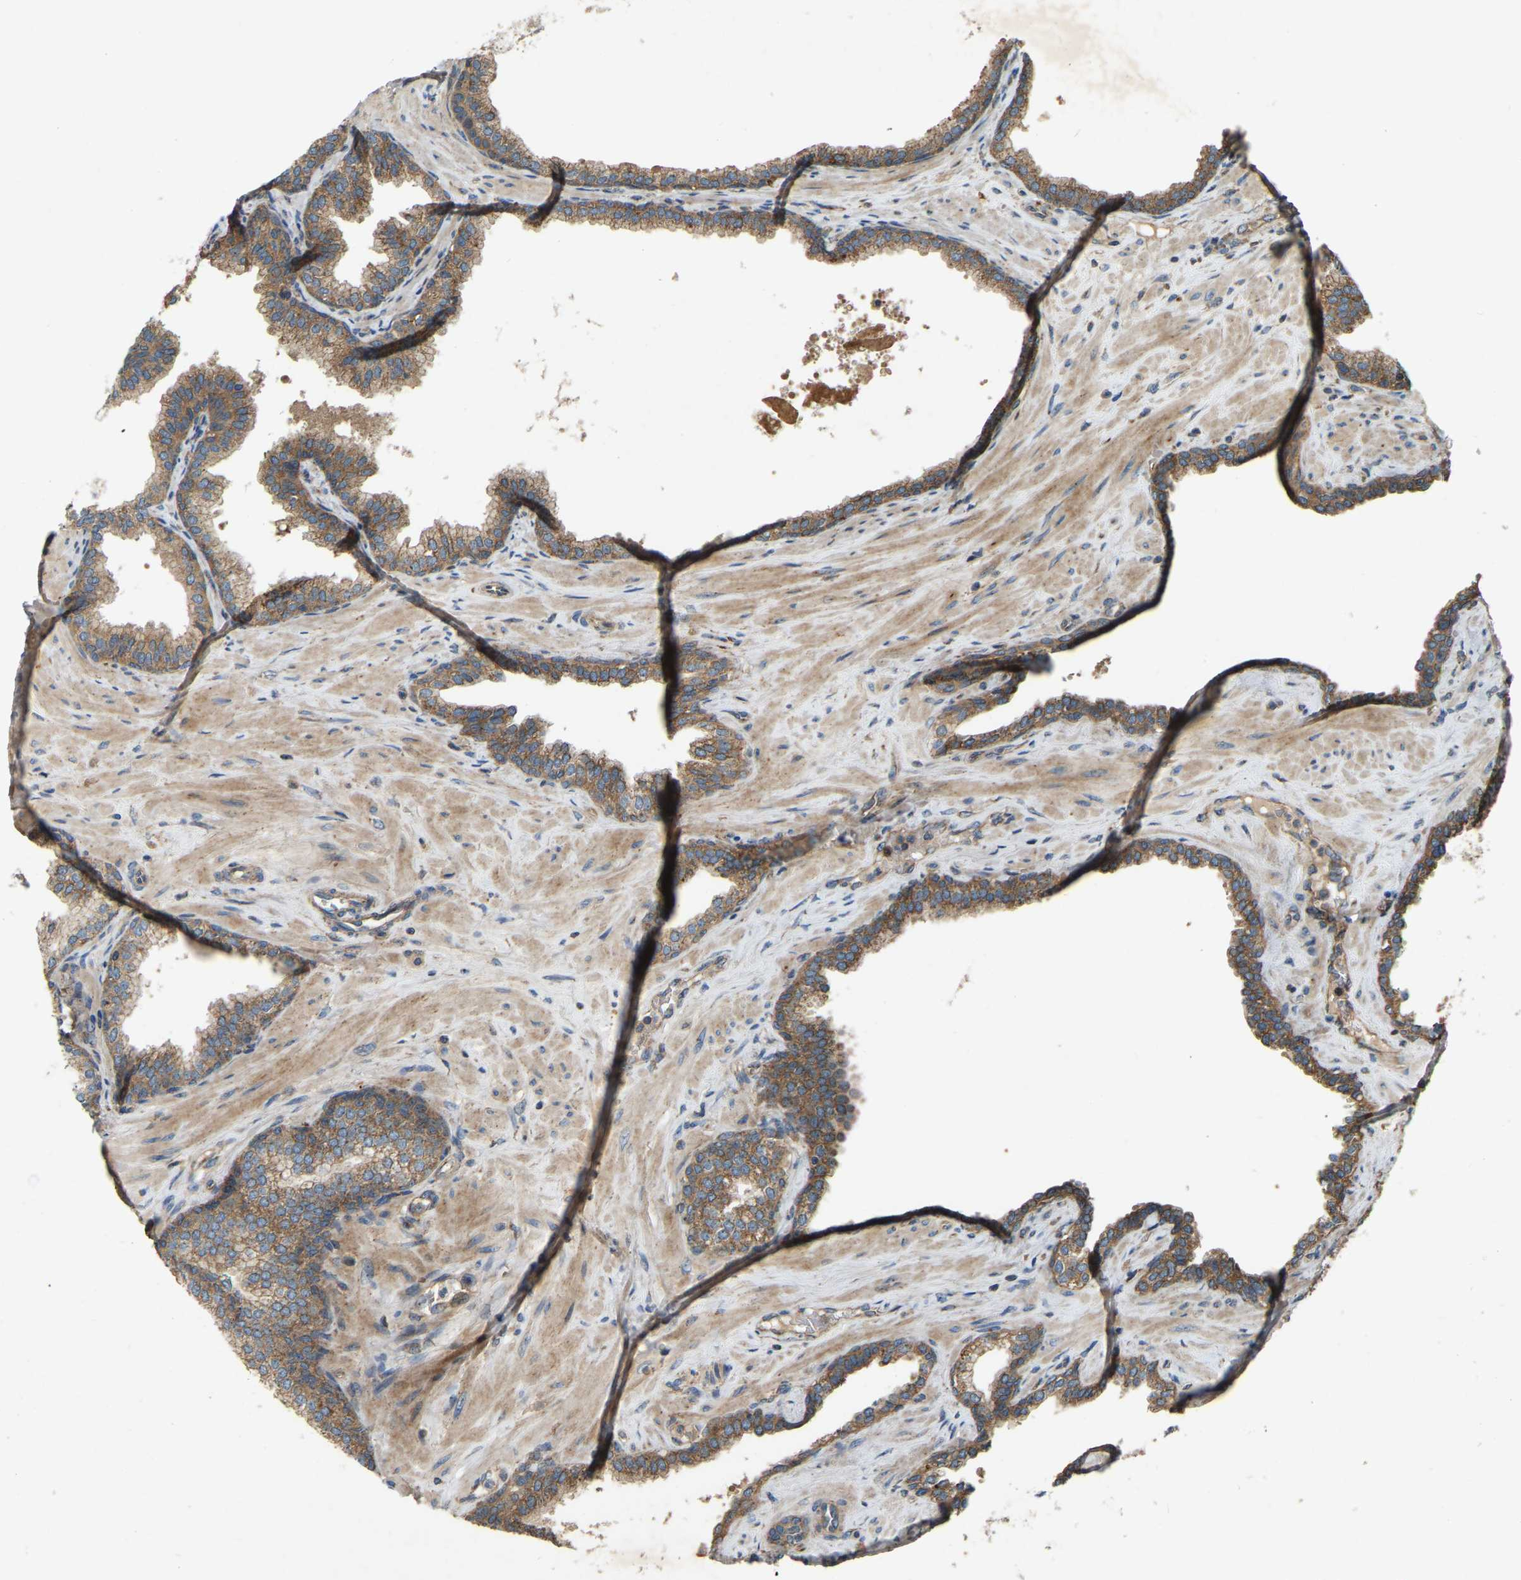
{"staining": {"intensity": "strong", "quantity": ">75%", "location": "cytoplasmic/membranous"}, "tissue": "prostate cancer", "cell_type": "Tumor cells", "image_type": "cancer", "snomed": [{"axis": "morphology", "description": "Adenocarcinoma, High grade"}, {"axis": "topography", "description": "Prostate"}], "caption": "Immunohistochemical staining of human prostate cancer (adenocarcinoma (high-grade)) shows high levels of strong cytoplasmic/membranous protein staining in approximately >75% of tumor cells.", "gene": "SAMD9L", "patient": {"sex": "male", "age": 52}}